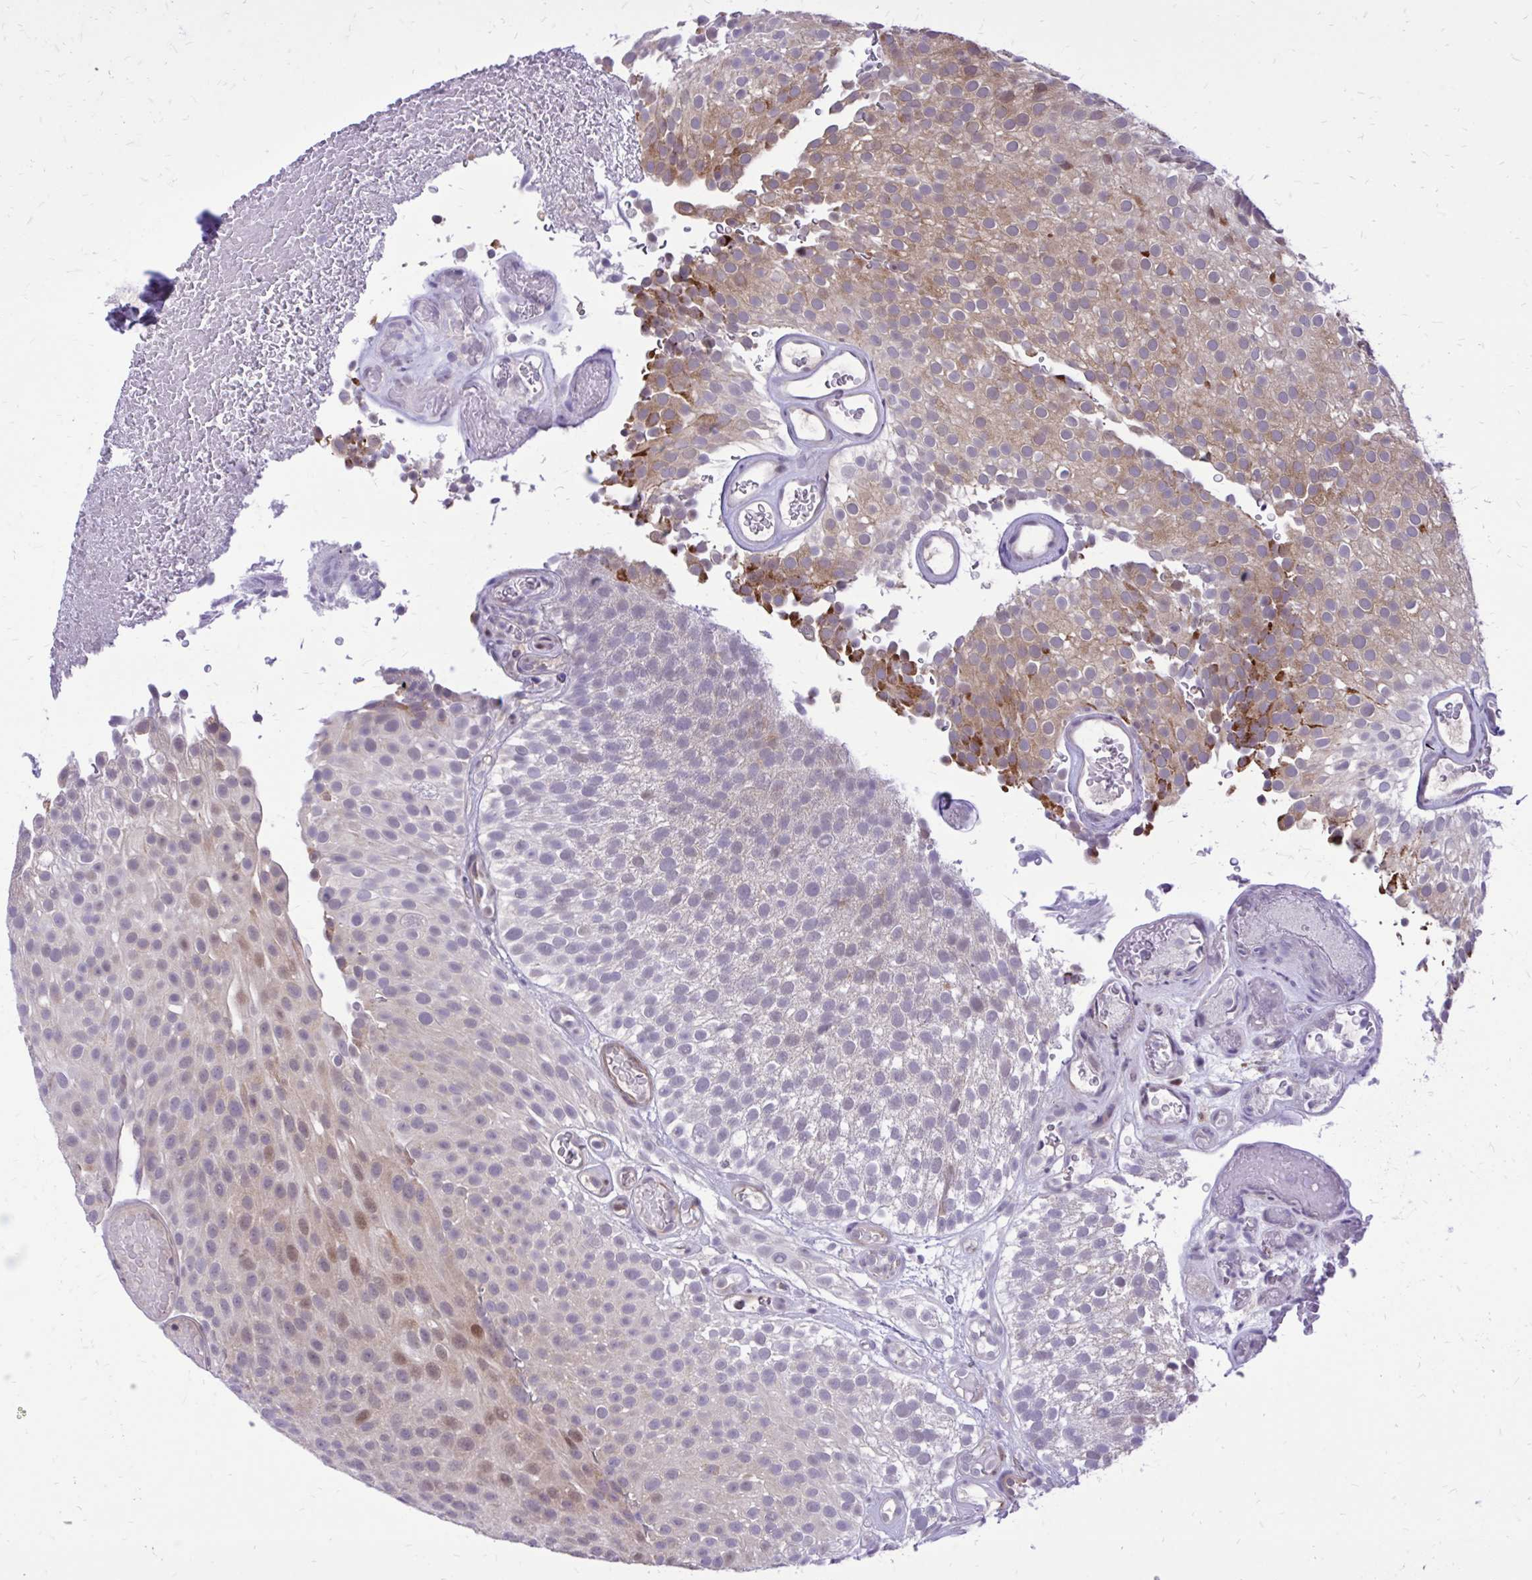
{"staining": {"intensity": "strong", "quantity": "<25%", "location": "cytoplasmic/membranous,nuclear"}, "tissue": "urothelial cancer", "cell_type": "Tumor cells", "image_type": "cancer", "snomed": [{"axis": "morphology", "description": "Urothelial carcinoma, Low grade"}, {"axis": "topography", "description": "Urinary bladder"}], "caption": "Brown immunohistochemical staining in human urothelial carcinoma (low-grade) exhibits strong cytoplasmic/membranous and nuclear expression in about <25% of tumor cells. (DAB IHC, brown staining for protein, blue staining for nuclei).", "gene": "ZBTB25", "patient": {"sex": "male", "age": 78}}